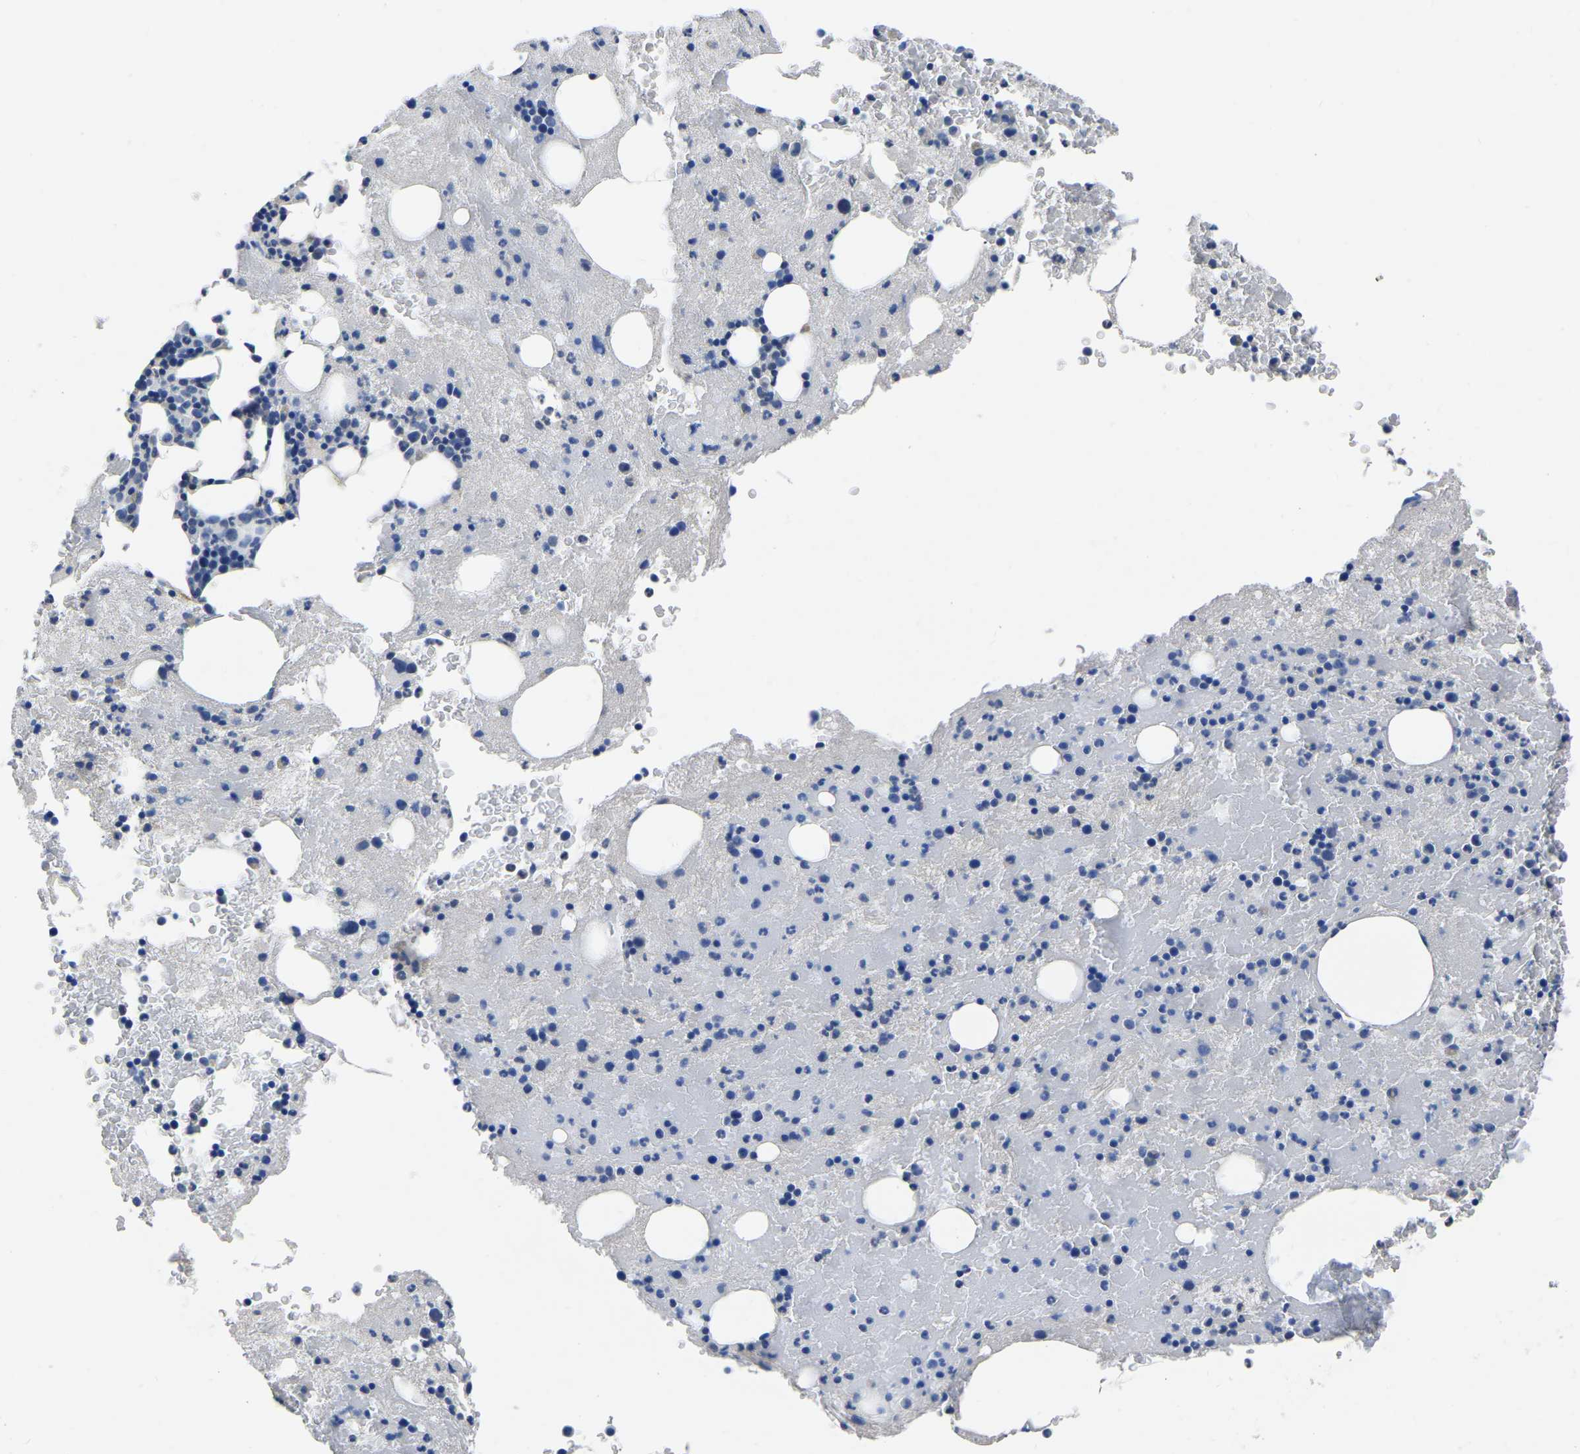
{"staining": {"intensity": "negative", "quantity": "none", "location": "none"}, "tissue": "bone marrow", "cell_type": "Hematopoietic cells", "image_type": "normal", "snomed": [{"axis": "morphology", "description": "Normal tissue, NOS"}, {"axis": "morphology", "description": "Inflammation, NOS"}, {"axis": "topography", "description": "Bone marrow"}], "caption": "DAB (3,3'-diaminobenzidine) immunohistochemical staining of normal human bone marrow demonstrates no significant positivity in hematopoietic cells.", "gene": "FGD5", "patient": {"sex": "male", "age": 63}}